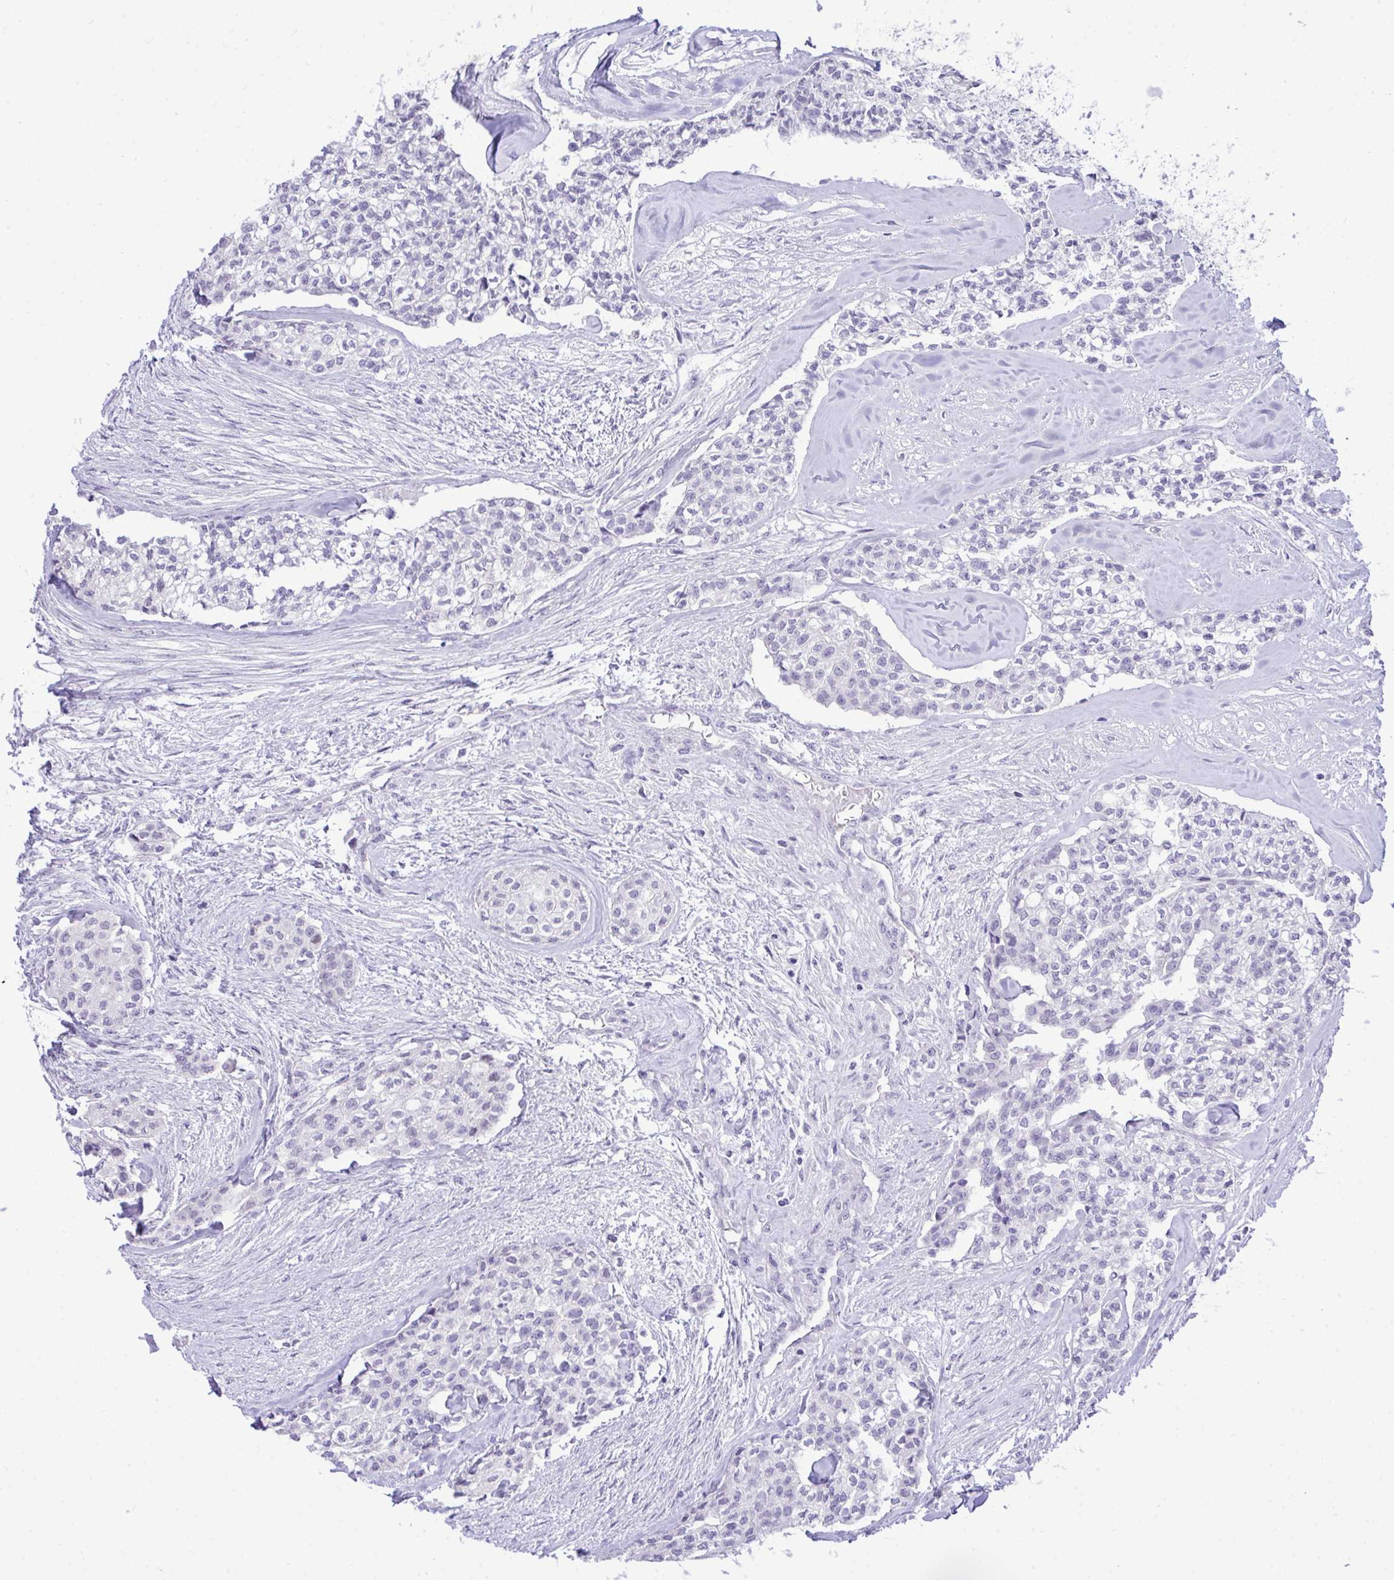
{"staining": {"intensity": "negative", "quantity": "none", "location": "none"}, "tissue": "head and neck cancer", "cell_type": "Tumor cells", "image_type": "cancer", "snomed": [{"axis": "morphology", "description": "Adenocarcinoma, NOS"}, {"axis": "topography", "description": "Head-Neck"}], "caption": "The image displays no staining of tumor cells in head and neck adenocarcinoma.", "gene": "EID3", "patient": {"sex": "male", "age": 81}}